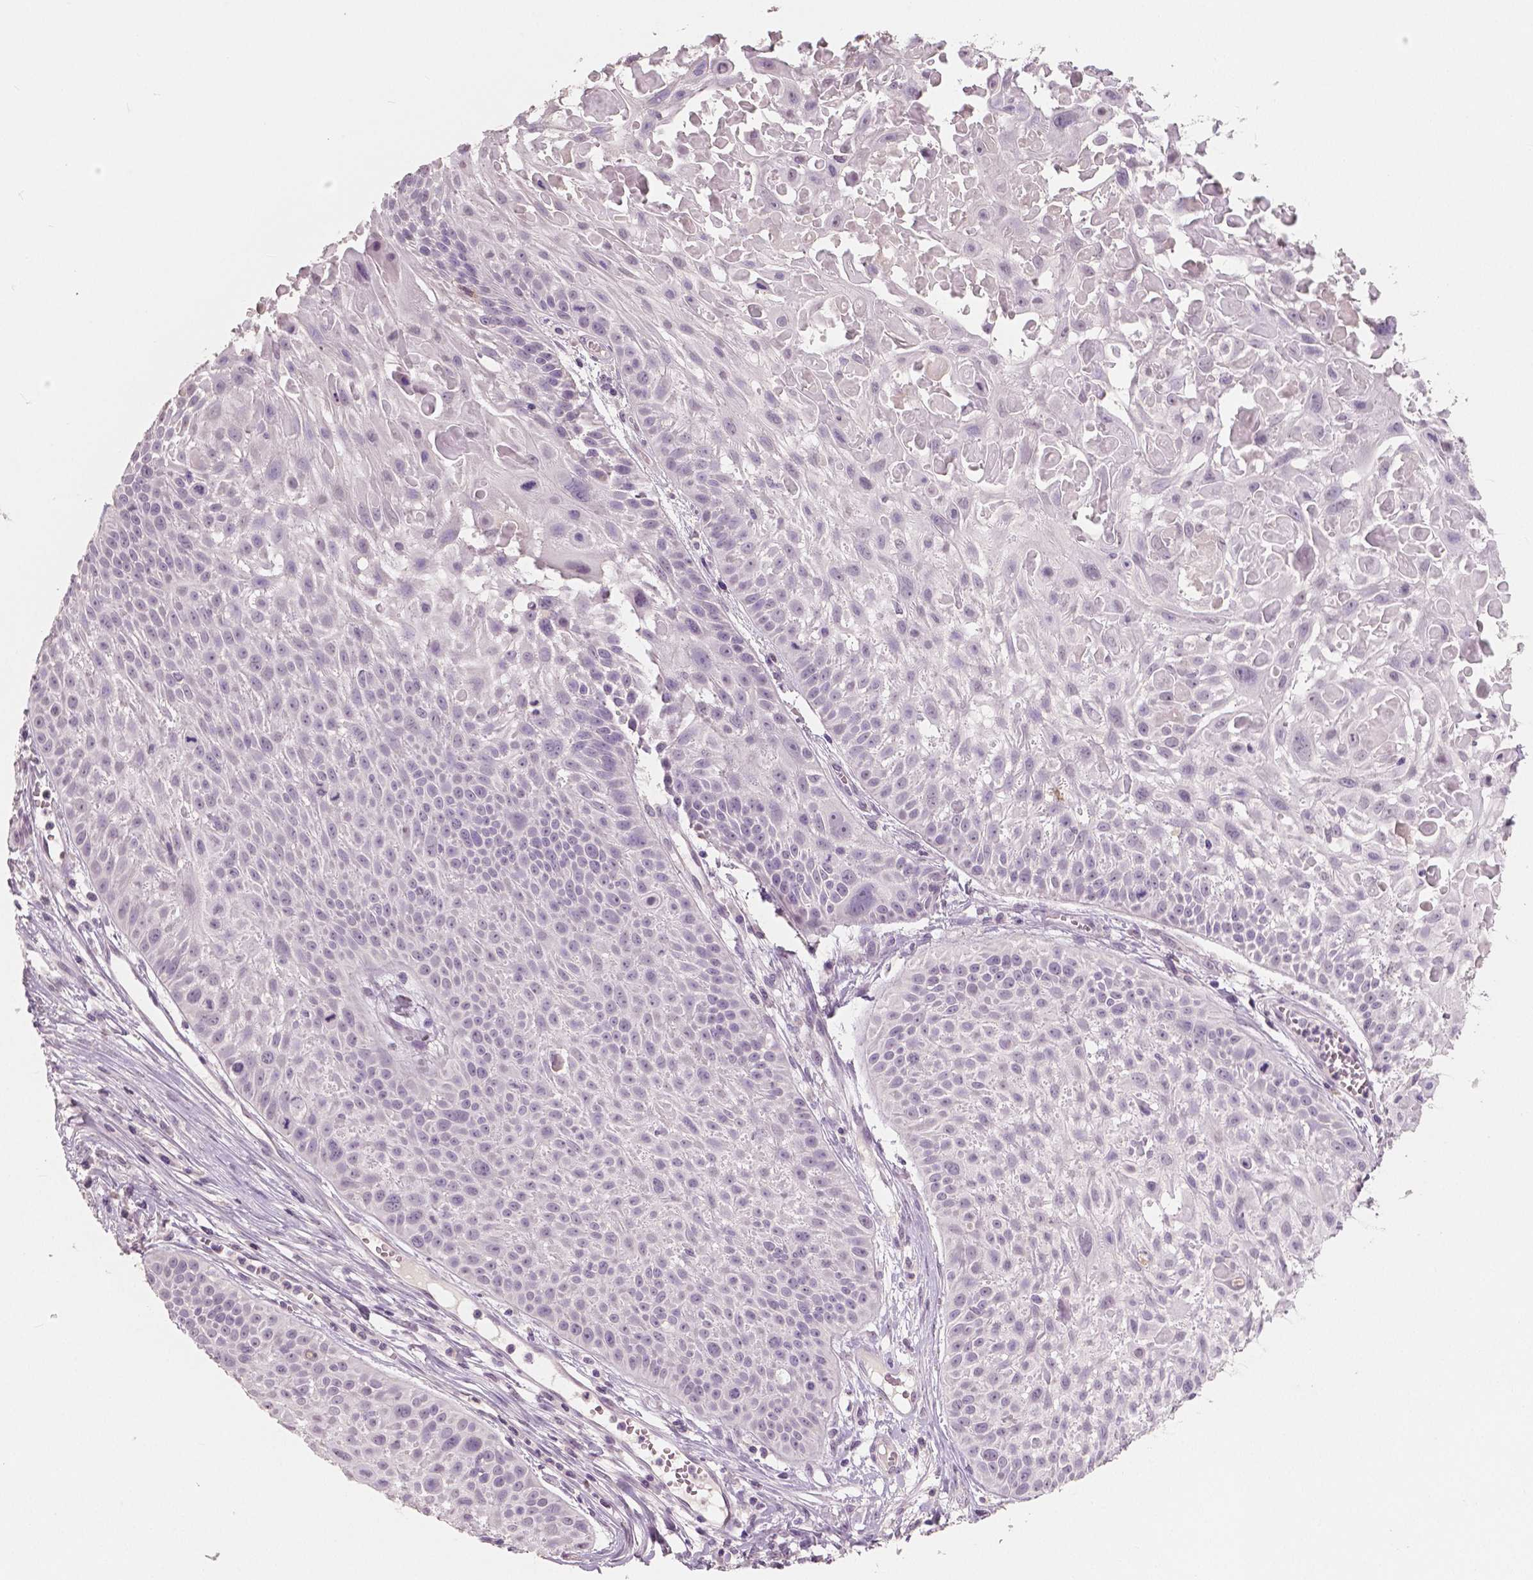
{"staining": {"intensity": "negative", "quantity": "none", "location": "none"}, "tissue": "skin cancer", "cell_type": "Tumor cells", "image_type": "cancer", "snomed": [{"axis": "morphology", "description": "Squamous cell carcinoma, NOS"}, {"axis": "topography", "description": "Skin"}, {"axis": "topography", "description": "Anal"}], "caption": "Tumor cells are negative for protein expression in human squamous cell carcinoma (skin).", "gene": "NECAB1", "patient": {"sex": "female", "age": 75}}